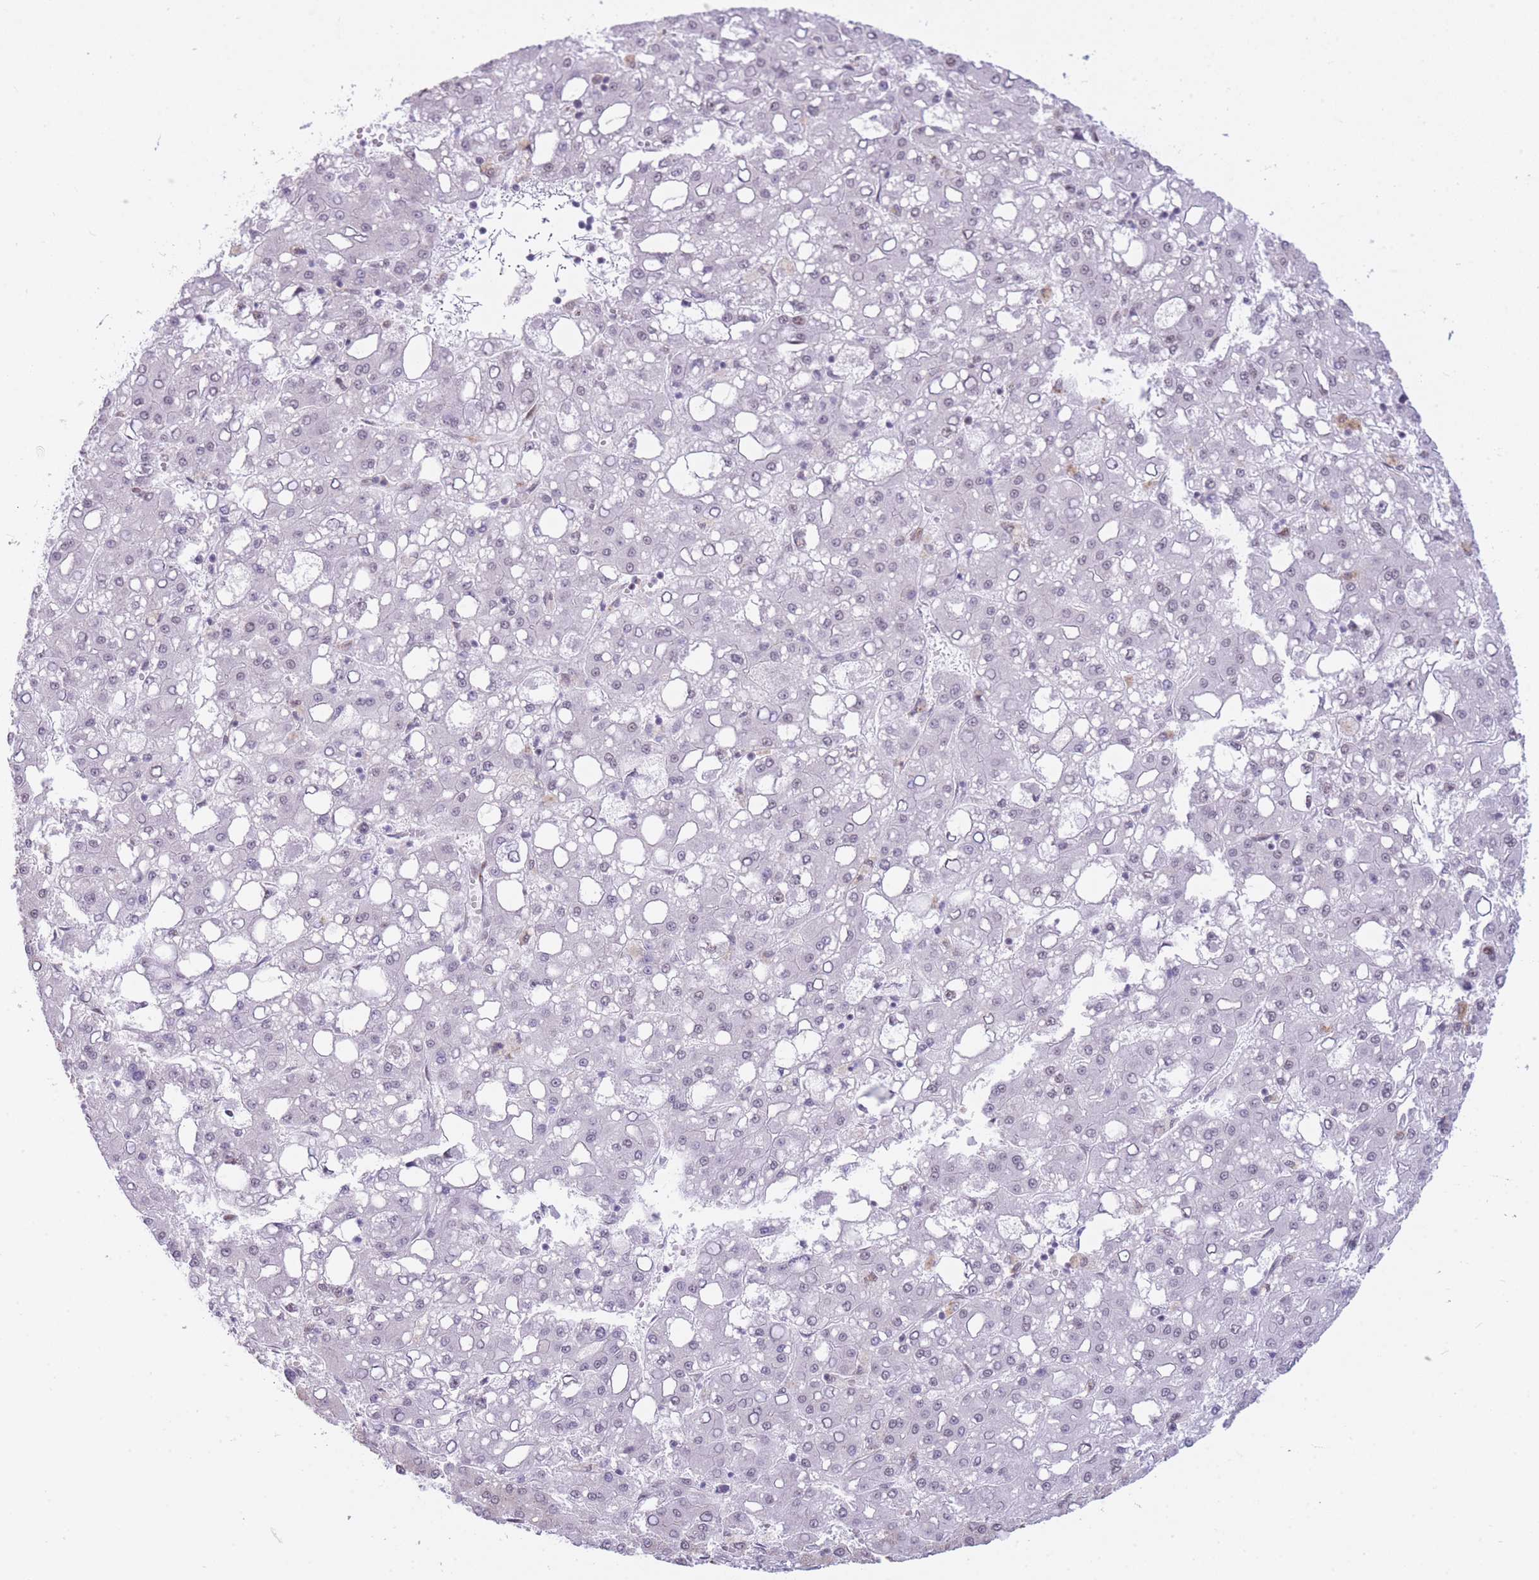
{"staining": {"intensity": "weak", "quantity": "<25%", "location": "cytoplasmic/membranous"}, "tissue": "liver cancer", "cell_type": "Tumor cells", "image_type": "cancer", "snomed": [{"axis": "morphology", "description": "Carcinoma, Hepatocellular, NOS"}, {"axis": "topography", "description": "Liver"}], "caption": "Immunohistochemistry image of human hepatocellular carcinoma (liver) stained for a protein (brown), which reveals no expression in tumor cells. (DAB (3,3'-diaminobenzidine) immunohistochemistry (IHC), high magnification).", "gene": "INO80C", "patient": {"sex": "male", "age": 65}}